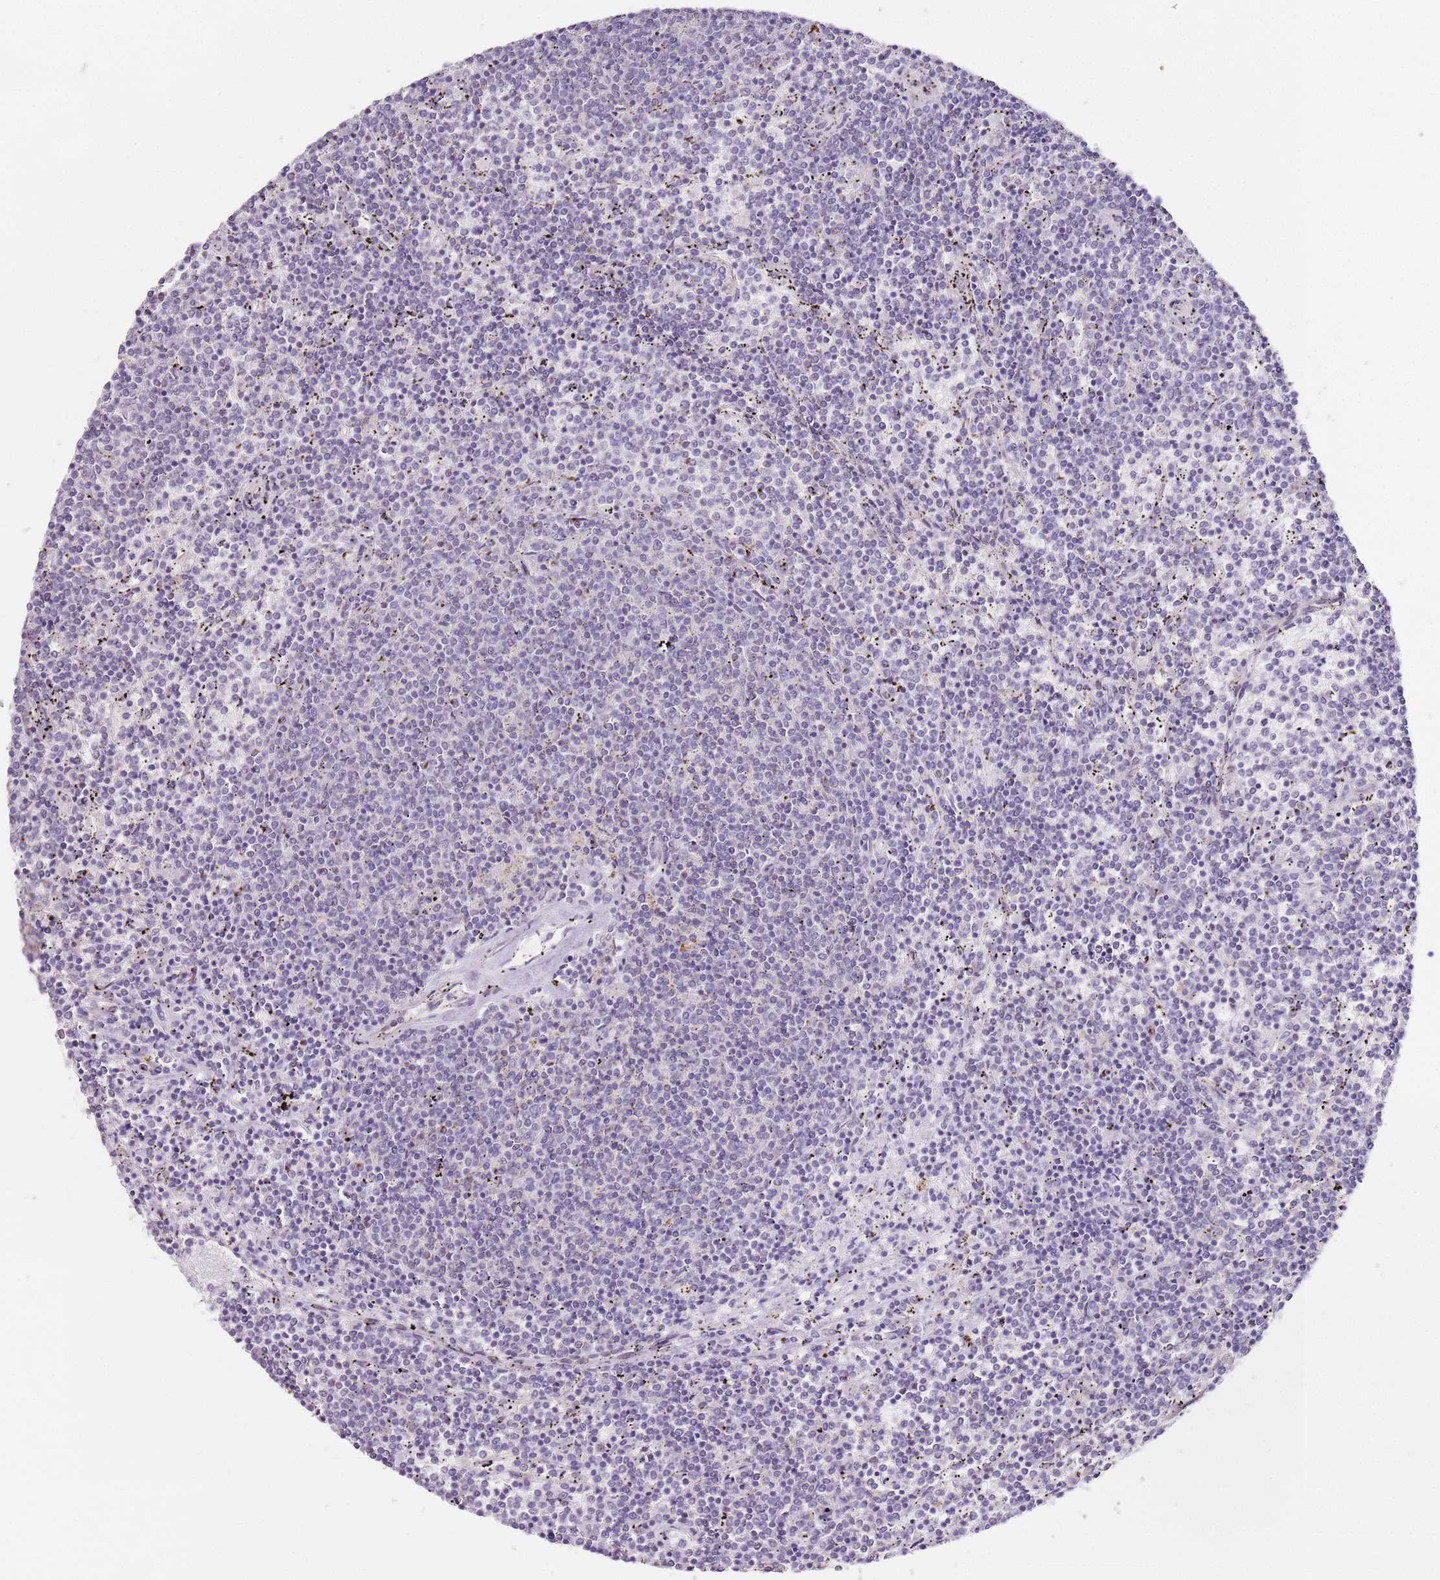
{"staining": {"intensity": "negative", "quantity": "none", "location": "none"}, "tissue": "lymphoma", "cell_type": "Tumor cells", "image_type": "cancer", "snomed": [{"axis": "morphology", "description": "Malignant lymphoma, non-Hodgkin's type, Low grade"}, {"axis": "topography", "description": "Spleen"}], "caption": "This is a photomicrograph of immunohistochemistry (IHC) staining of malignant lymphoma, non-Hodgkin's type (low-grade), which shows no expression in tumor cells.", "gene": "TBC1D9", "patient": {"sex": "female", "age": 50}}